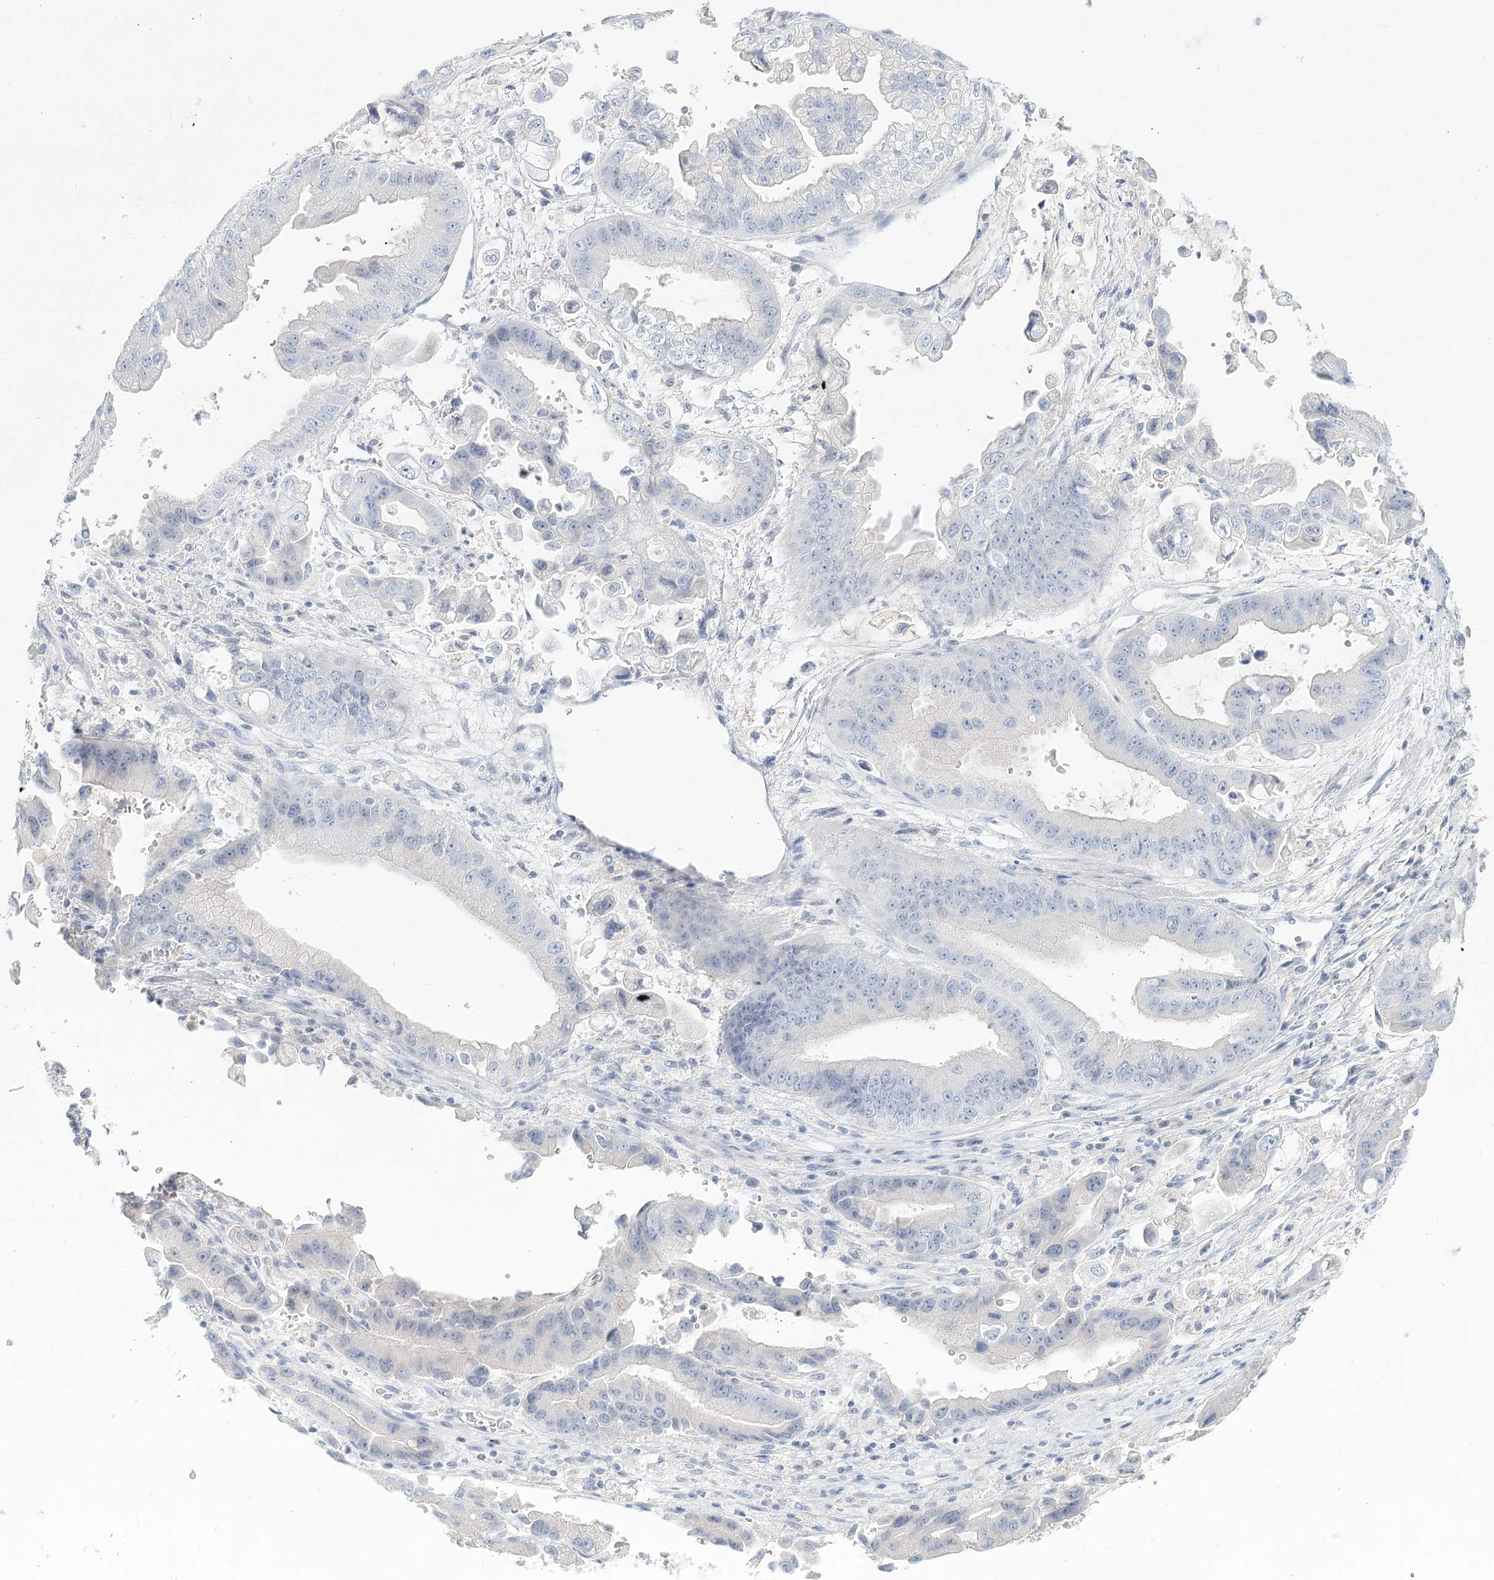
{"staining": {"intensity": "negative", "quantity": "none", "location": "none"}, "tissue": "stomach cancer", "cell_type": "Tumor cells", "image_type": "cancer", "snomed": [{"axis": "morphology", "description": "Adenocarcinoma, NOS"}, {"axis": "topography", "description": "Stomach"}], "caption": "A histopathology image of stomach adenocarcinoma stained for a protein displays no brown staining in tumor cells.", "gene": "DMGDH", "patient": {"sex": "male", "age": 62}}